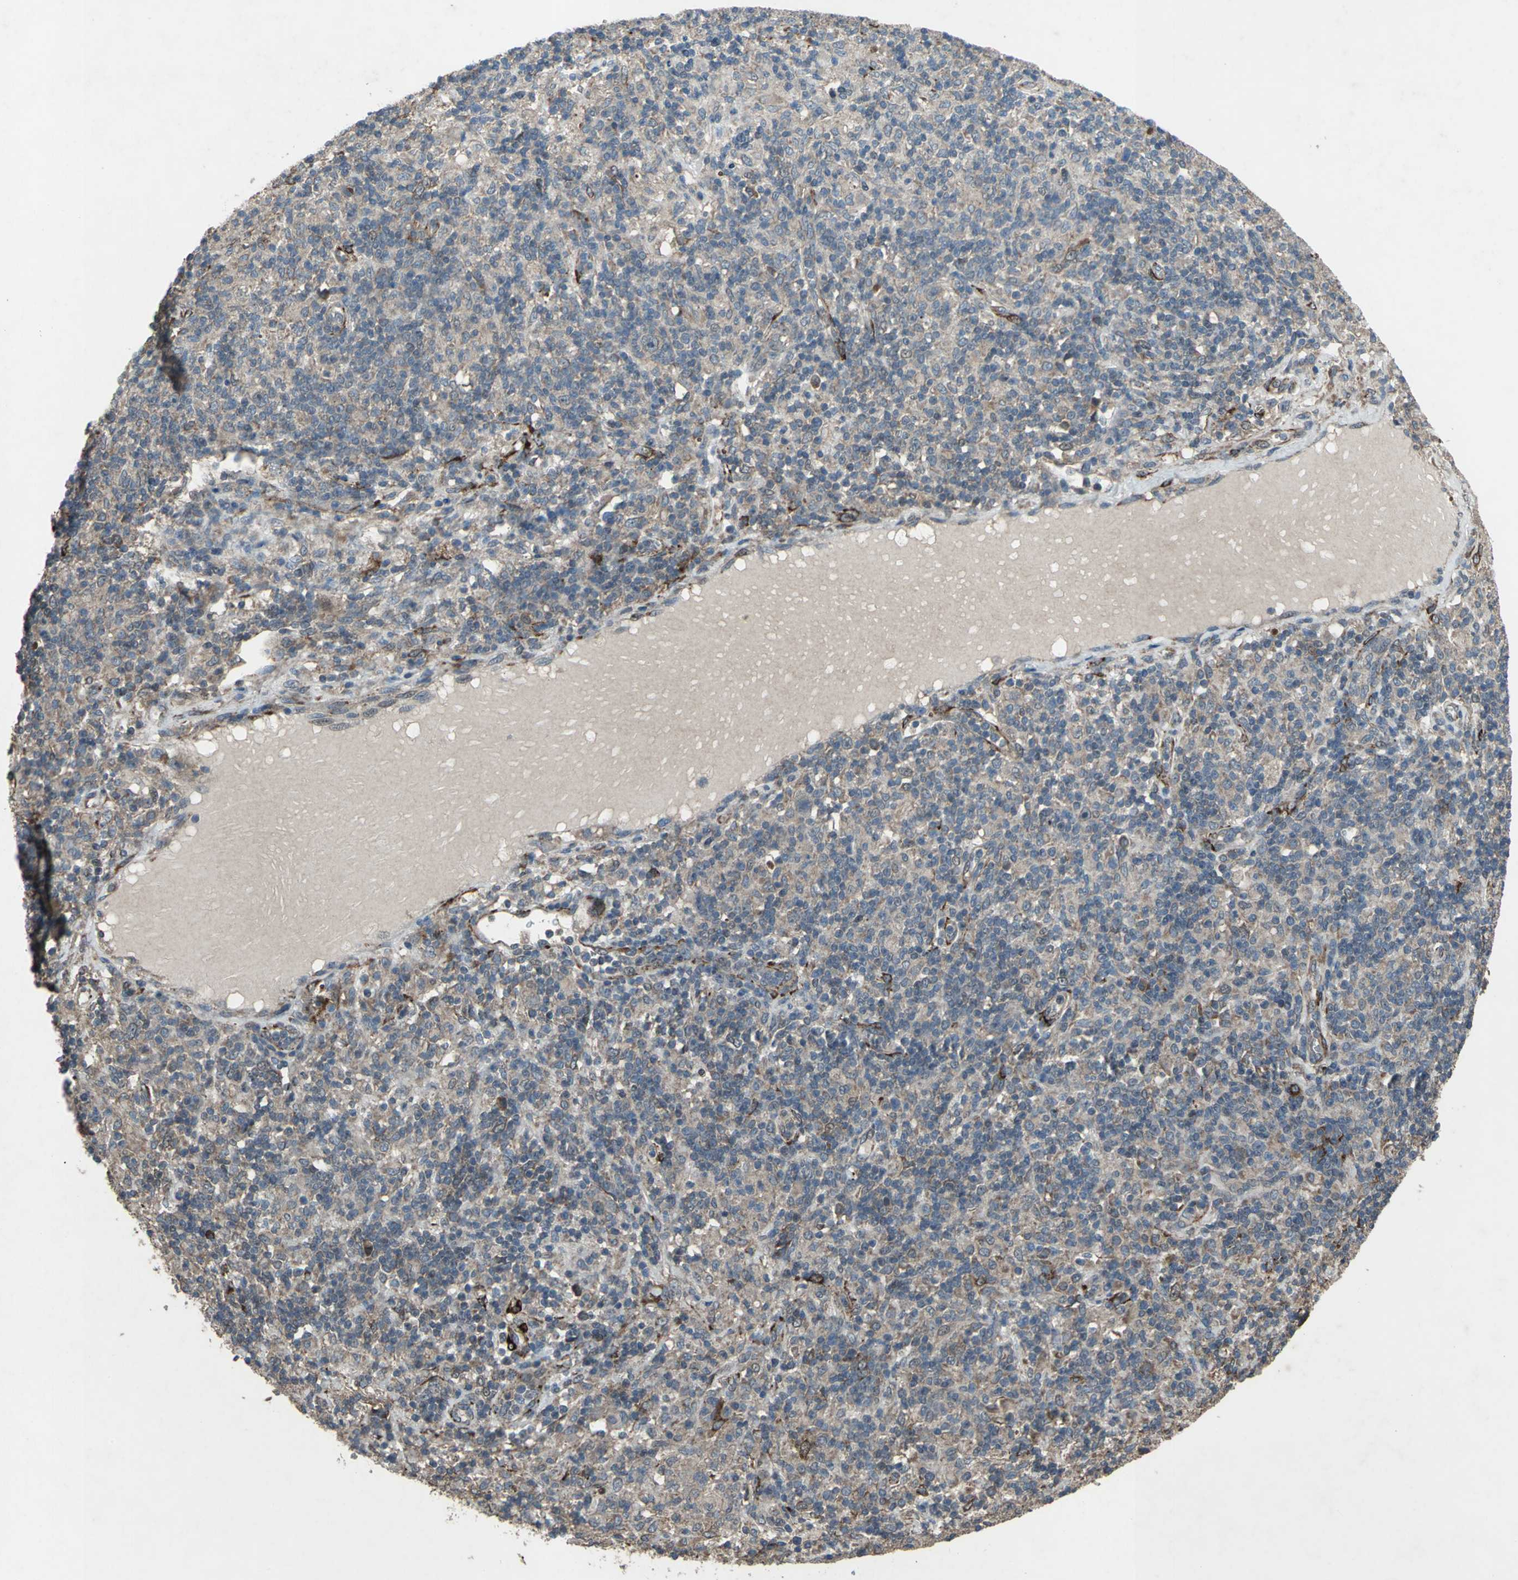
{"staining": {"intensity": "strong", "quantity": "25%-75%", "location": "cytoplasmic/membranous"}, "tissue": "lymphoma", "cell_type": "Tumor cells", "image_type": "cancer", "snomed": [{"axis": "morphology", "description": "Hodgkin's disease, NOS"}, {"axis": "topography", "description": "Lymph node"}], "caption": "DAB (3,3'-diaminobenzidine) immunohistochemical staining of Hodgkin's disease displays strong cytoplasmic/membranous protein positivity in about 25%-75% of tumor cells. (DAB = brown stain, brightfield microscopy at high magnification).", "gene": "SEPTIN4", "patient": {"sex": "male", "age": 70}}